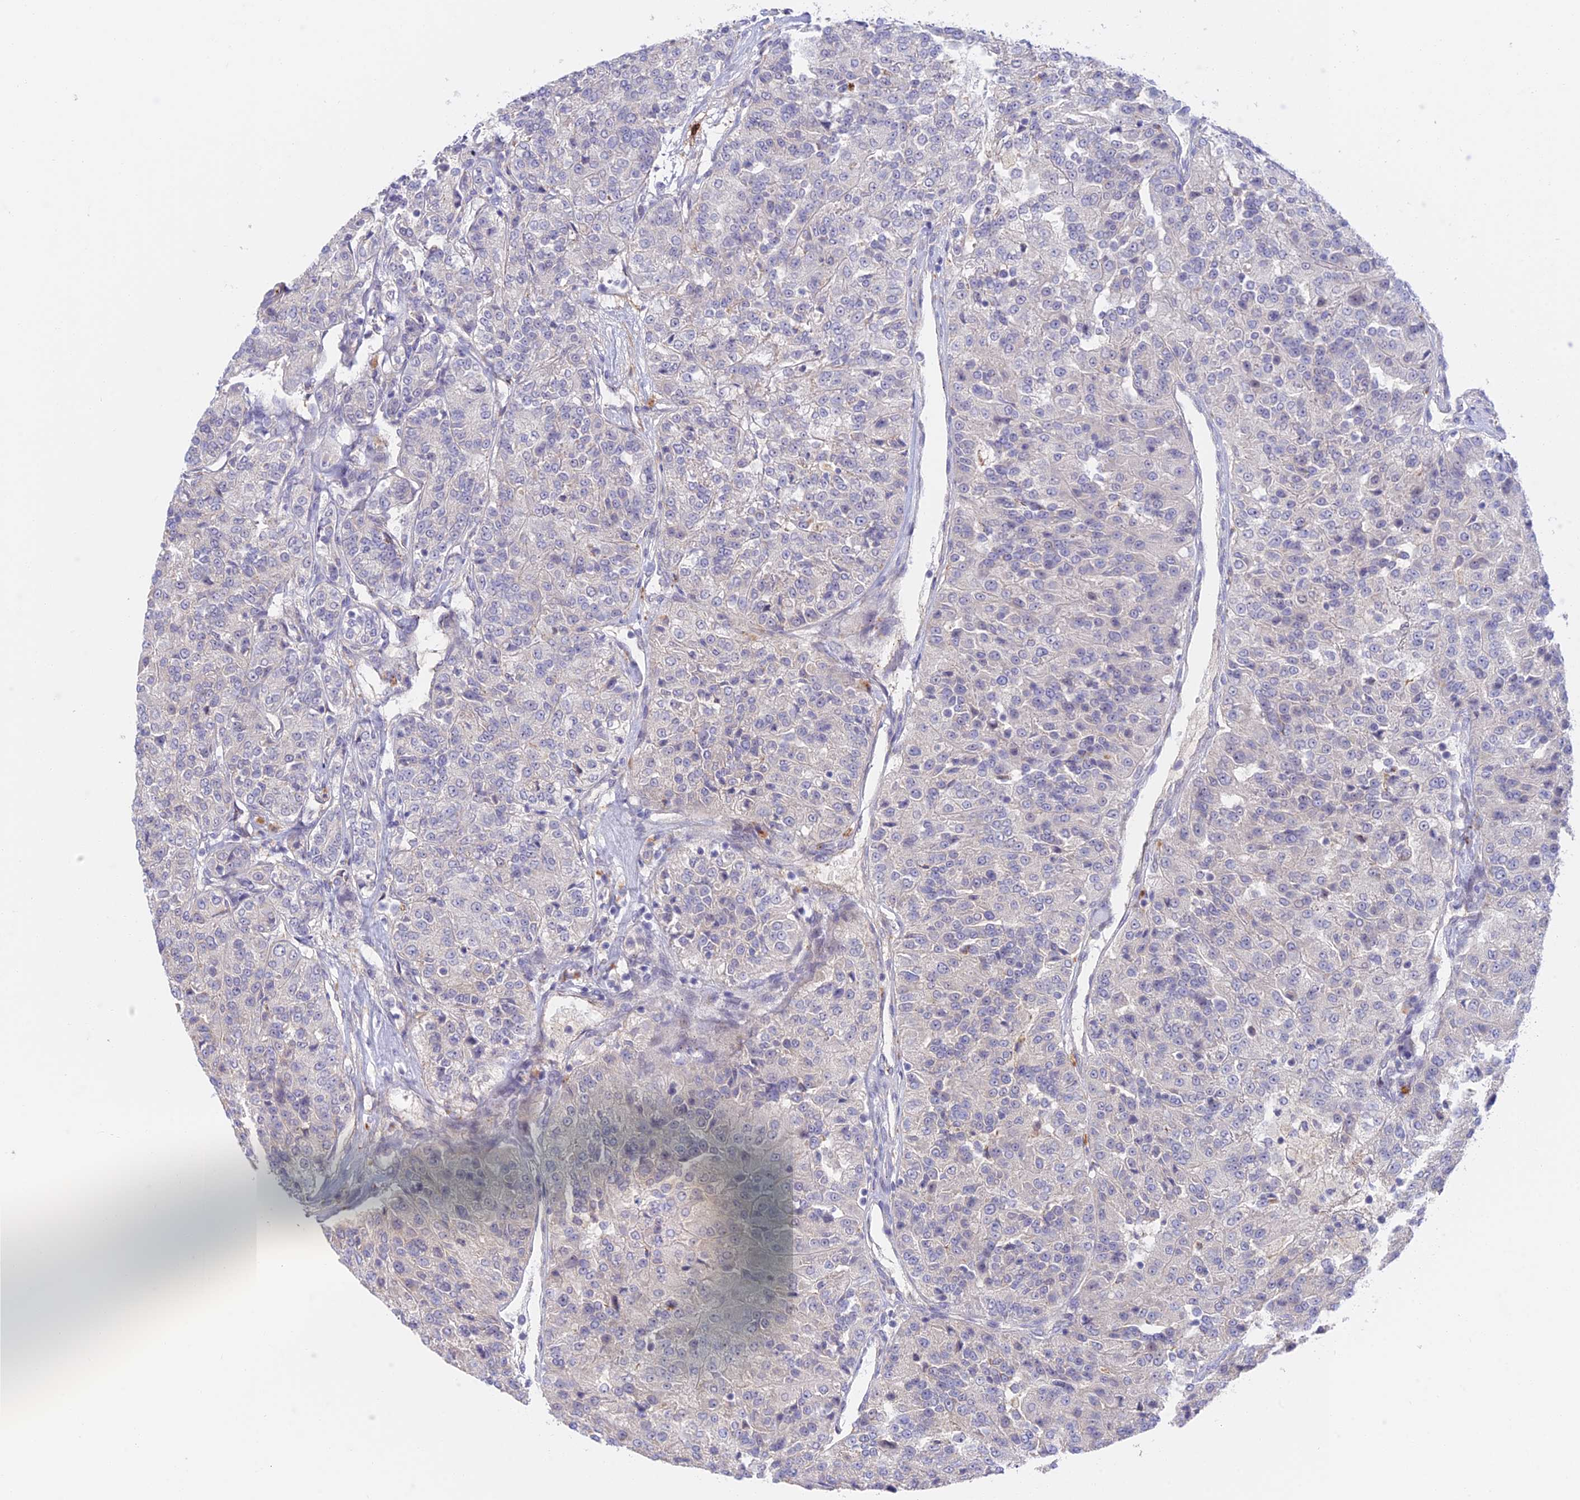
{"staining": {"intensity": "negative", "quantity": "none", "location": "none"}, "tissue": "renal cancer", "cell_type": "Tumor cells", "image_type": "cancer", "snomed": [{"axis": "morphology", "description": "Adenocarcinoma, NOS"}, {"axis": "topography", "description": "Kidney"}], "caption": "There is no significant expression in tumor cells of renal adenocarcinoma.", "gene": "ZUP1", "patient": {"sex": "female", "age": 63}}